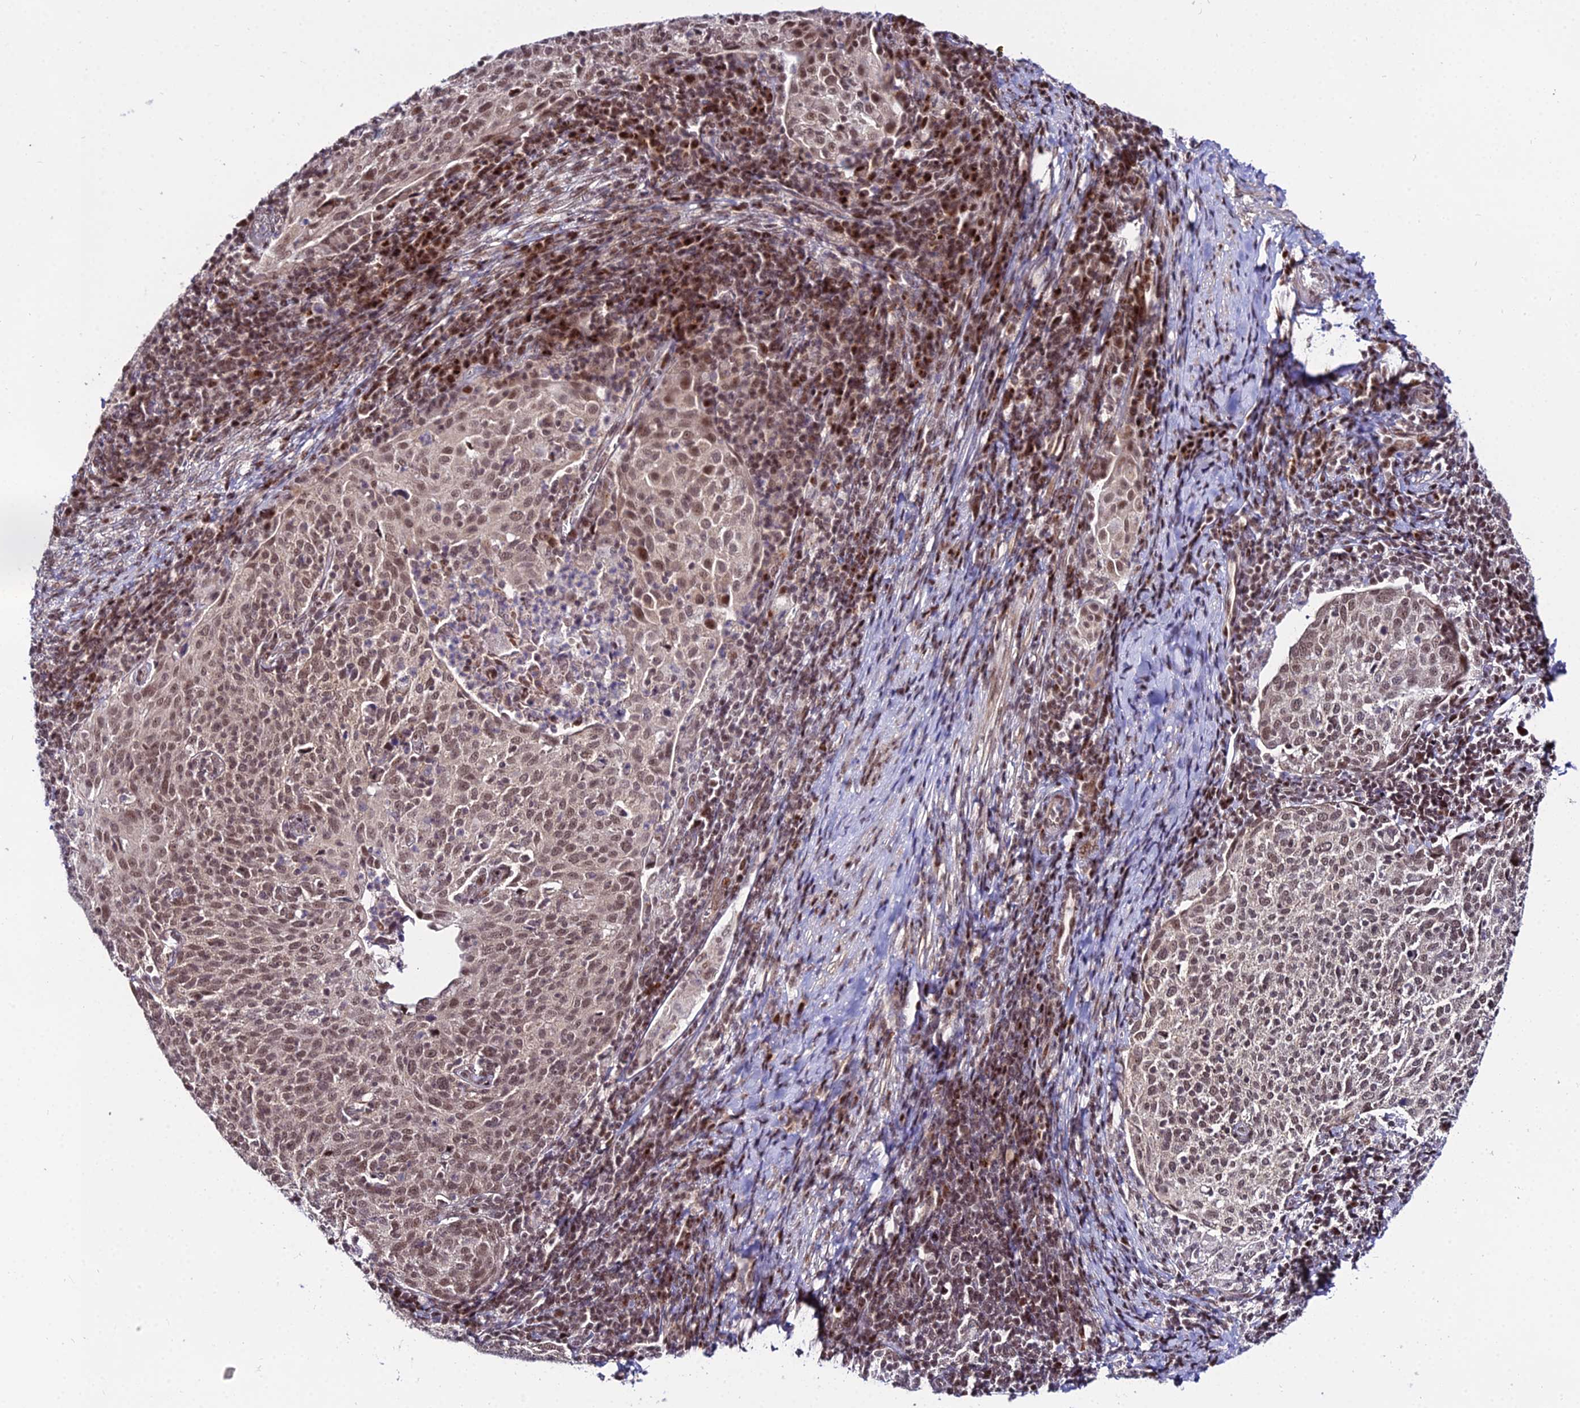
{"staining": {"intensity": "moderate", "quantity": ">75%", "location": "nuclear"}, "tissue": "cervical cancer", "cell_type": "Tumor cells", "image_type": "cancer", "snomed": [{"axis": "morphology", "description": "Squamous cell carcinoma, NOS"}, {"axis": "topography", "description": "Cervix"}], "caption": "Immunohistochemical staining of human cervical squamous cell carcinoma displays moderate nuclear protein staining in about >75% of tumor cells.", "gene": "CIB3", "patient": {"sex": "female", "age": 52}}